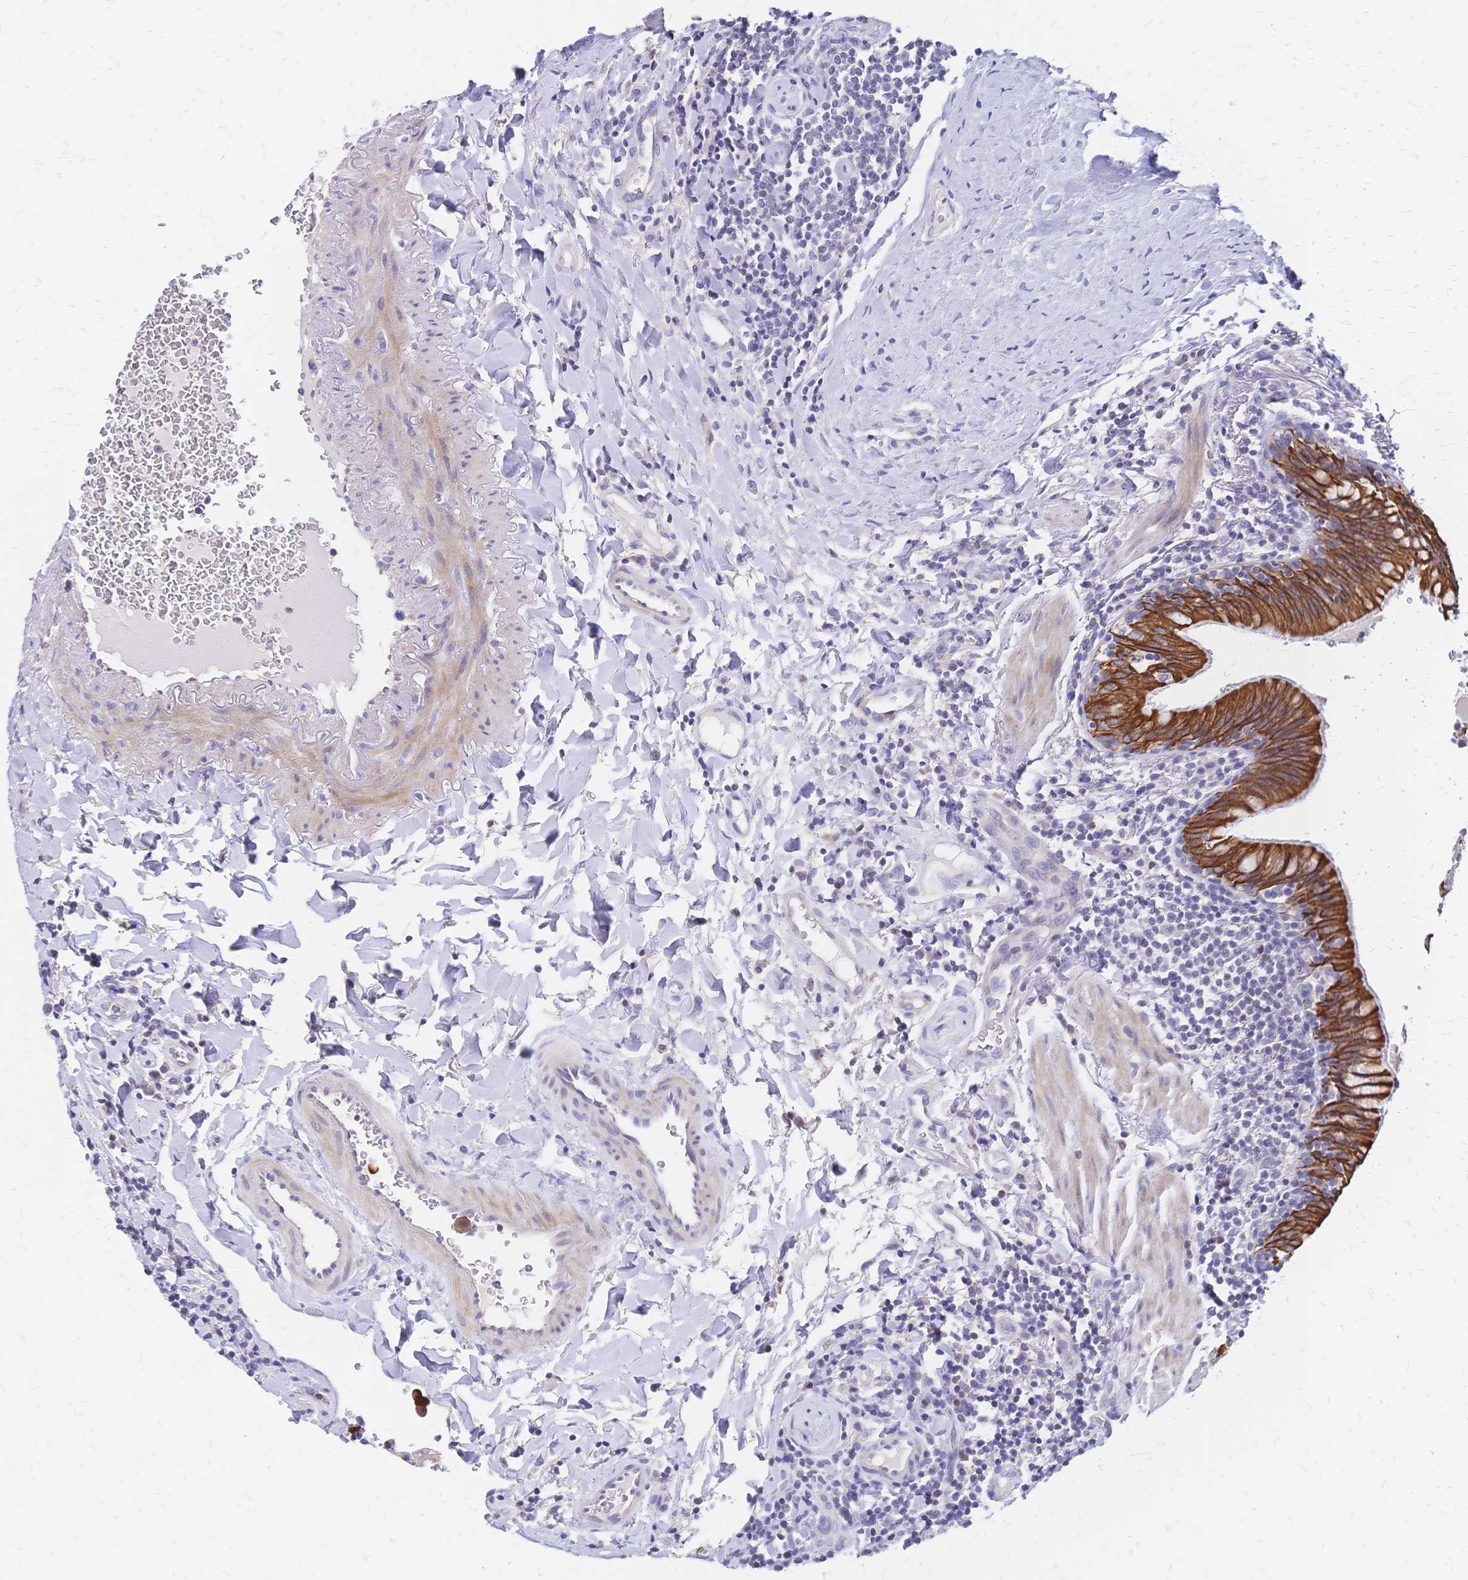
{"staining": {"intensity": "negative", "quantity": "none", "location": "none"}, "tissue": "lymphoma", "cell_type": "Tumor cells", "image_type": "cancer", "snomed": [{"axis": "morphology", "description": "Malignant lymphoma, non-Hodgkin's type, Low grade"}, {"axis": "topography", "description": "Lung"}], "caption": "The immunohistochemistry histopathology image has no significant positivity in tumor cells of lymphoma tissue.", "gene": "DTNB", "patient": {"sex": "female", "age": 71}}